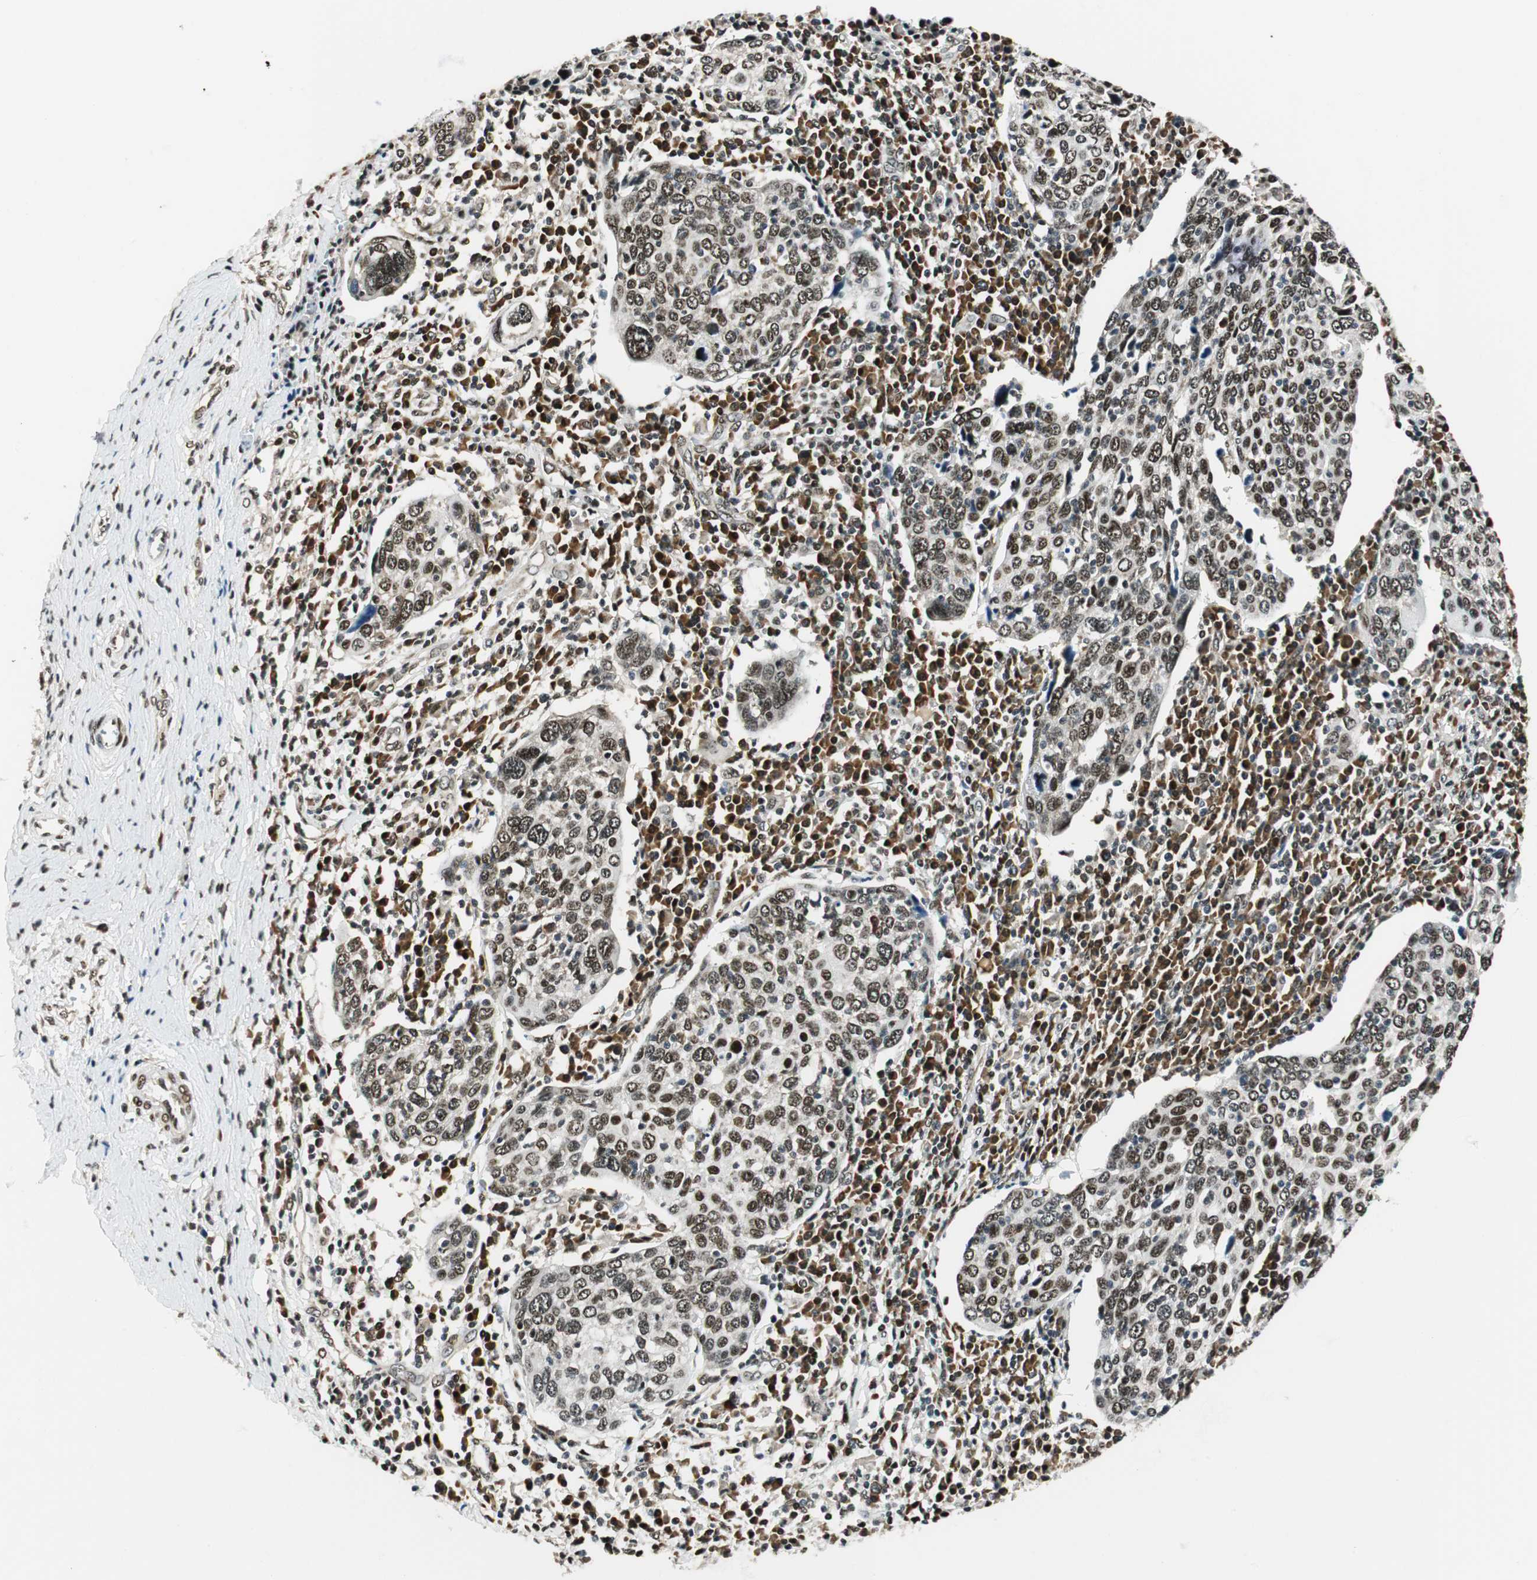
{"staining": {"intensity": "weak", "quantity": ">75%", "location": "nuclear"}, "tissue": "cervical cancer", "cell_type": "Tumor cells", "image_type": "cancer", "snomed": [{"axis": "morphology", "description": "Squamous cell carcinoma, NOS"}, {"axis": "topography", "description": "Cervix"}], "caption": "The histopathology image reveals a brown stain indicating the presence of a protein in the nuclear of tumor cells in cervical cancer.", "gene": "RING1", "patient": {"sex": "female", "age": 40}}